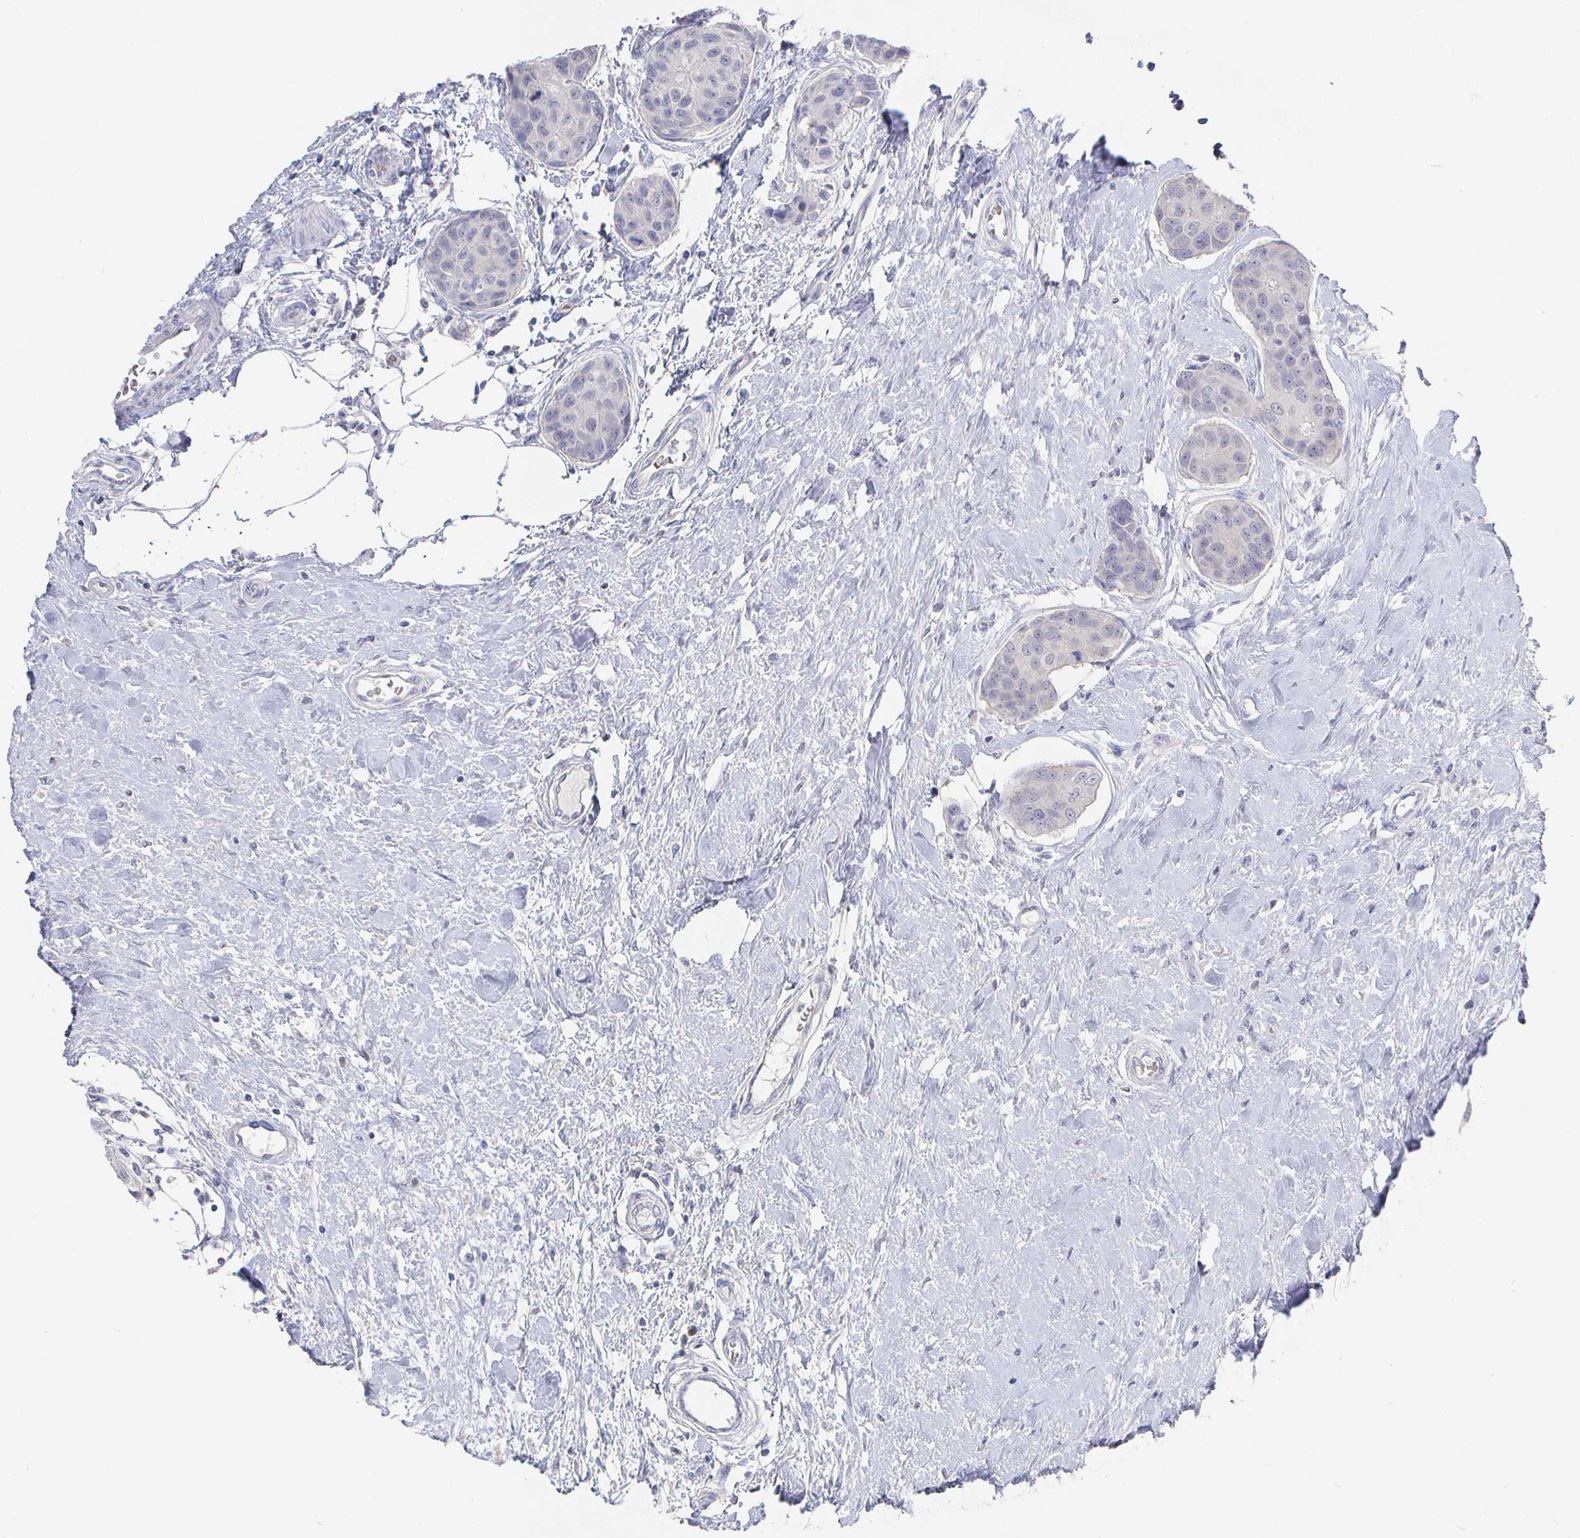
{"staining": {"intensity": "negative", "quantity": "none", "location": "none"}, "tissue": "breast cancer", "cell_type": "Tumor cells", "image_type": "cancer", "snomed": [{"axis": "morphology", "description": "Duct carcinoma"}, {"axis": "topography", "description": "Breast"}], "caption": "Breast cancer was stained to show a protein in brown. There is no significant staining in tumor cells. (DAB IHC with hematoxylin counter stain).", "gene": "LRRC23", "patient": {"sex": "female", "age": 80}}